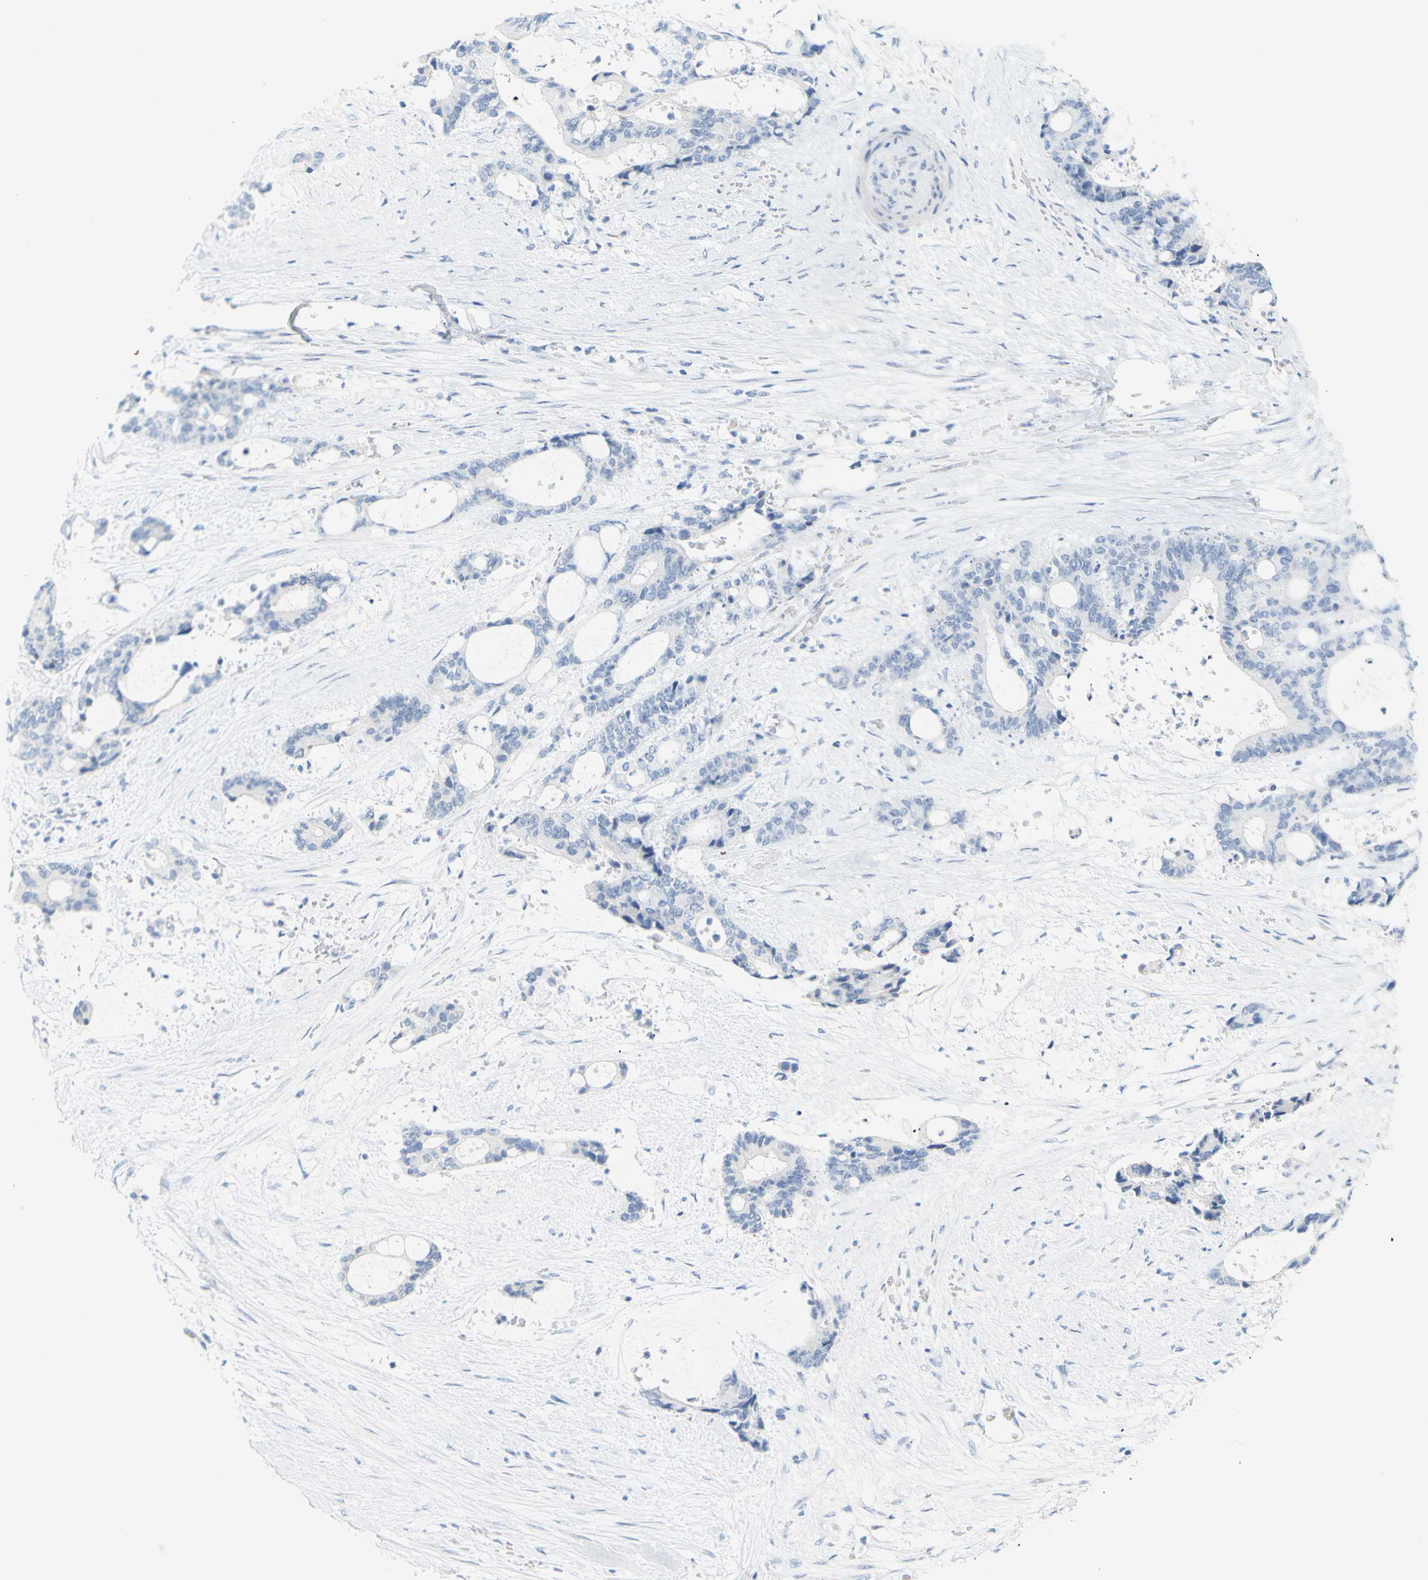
{"staining": {"intensity": "negative", "quantity": "none", "location": "none"}, "tissue": "liver cancer", "cell_type": "Tumor cells", "image_type": "cancer", "snomed": [{"axis": "morphology", "description": "Normal tissue, NOS"}, {"axis": "morphology", "description": "Cholangiocarcinoma"}, {"axis": "topography", "description": "Liver"}, {"axis": "topography", "description": "Peripheral nerve tissue"}], "caption": "DAB (3,3'-diaminobenzidine) immunohistochemical staining of liver cancer (cholangiocarcinoma) exhibits no significant staining in tumor cells. (Immunohistochemistry, brightfield microscopy, high magnification).", "gene": "OPN1SW", "patient": {"sex": "female", "age": 73}}